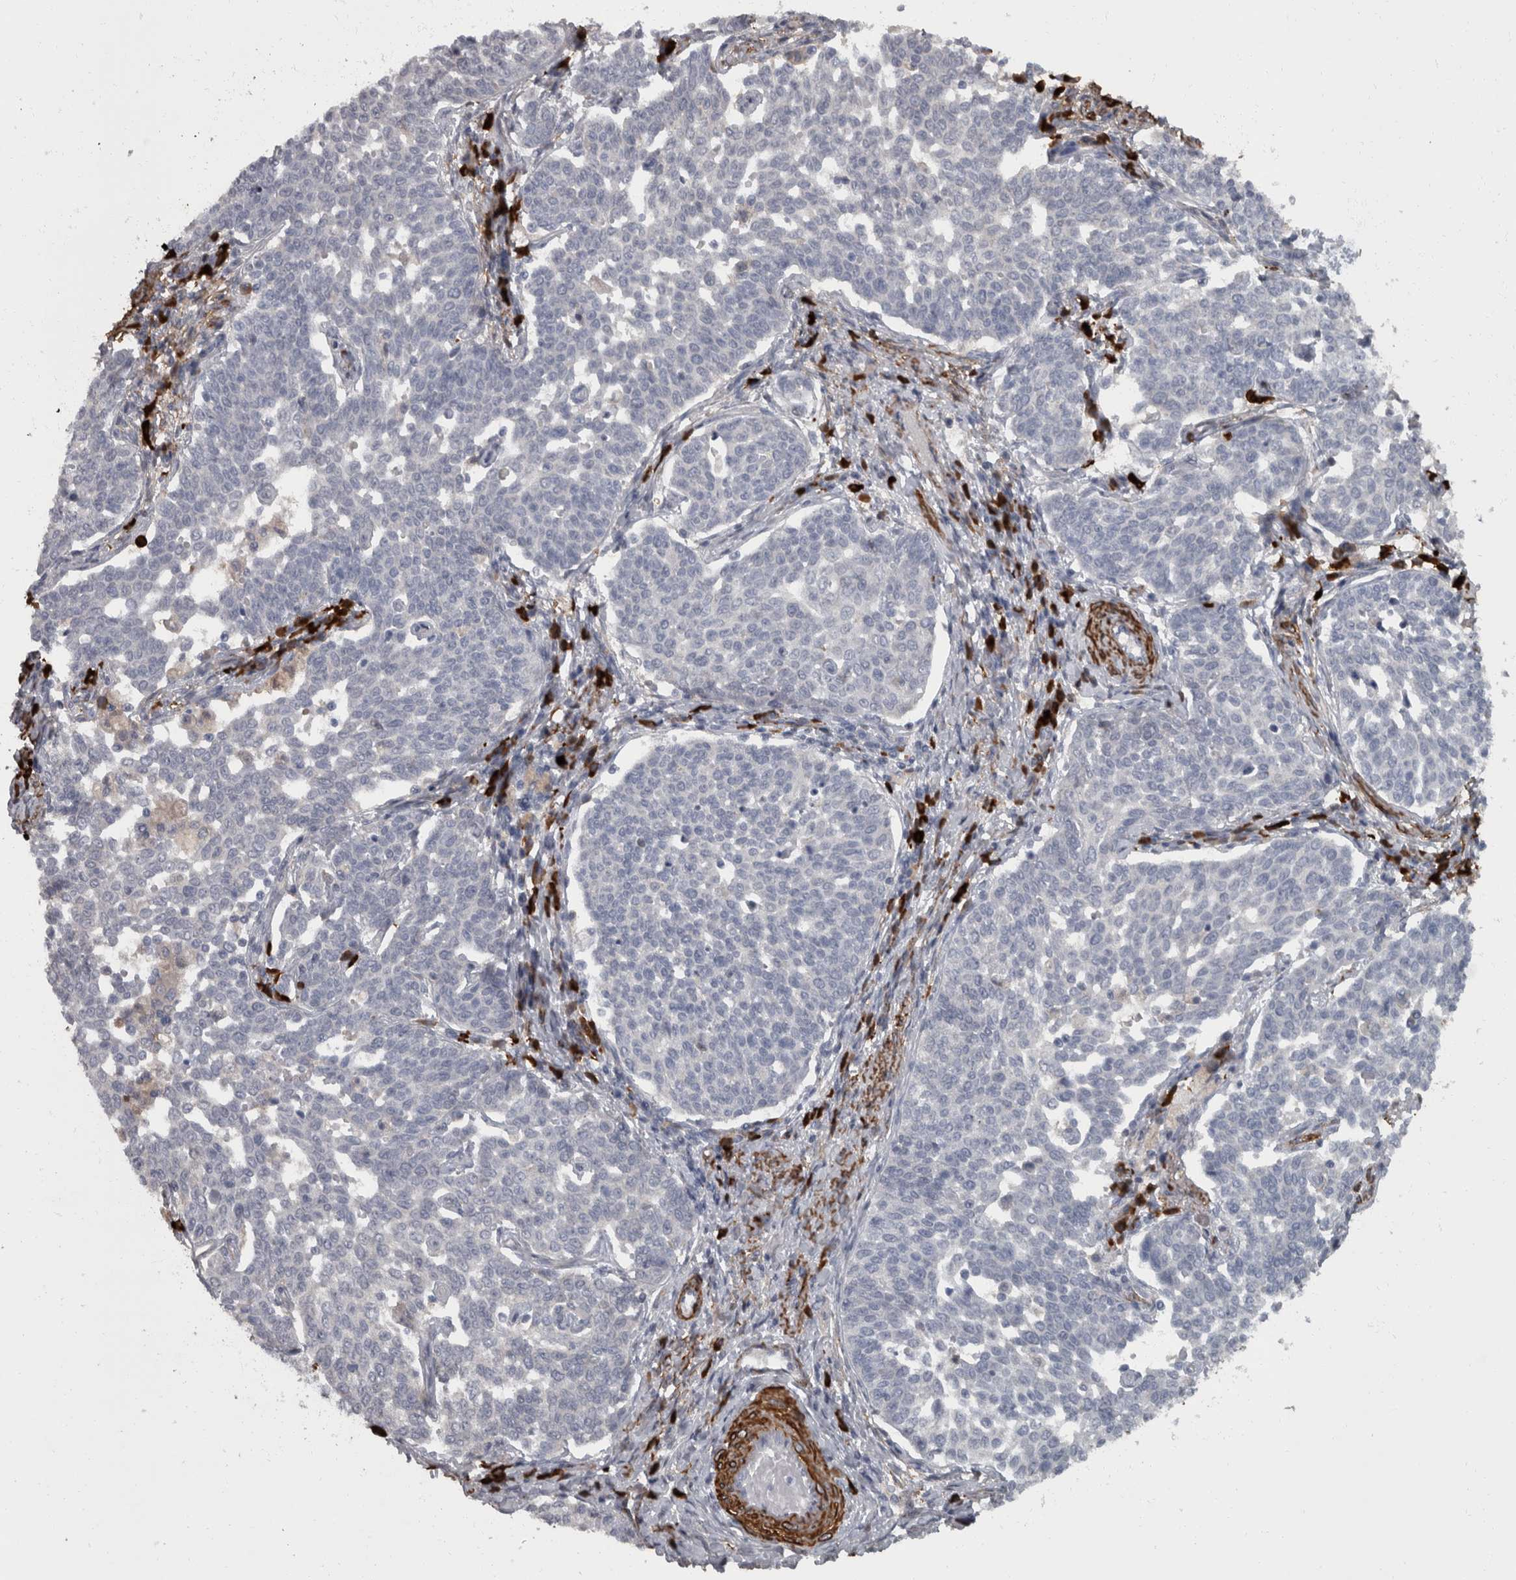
{"staining": {"intensity": "negative", "quantity": "none", "location": "none"}, "tissue": "cervical cancer", "cell_type": "Tumor cells", "image_type": "cancer", "snomed": [{"axis": "morphology", "description": "Squamous cell carcinoma, NOS"}, {"axis": "topography", "description": "Cervix"}], "caption": "There is no significant expression in tumor cells of cervical cancer. (Stains: DAB immunohistochemistry with hematoxylin counter stain, Microscopy: brightfield microscopy at high magnification).", "gene": "MASTL", "patient": {"sex": "female", "age": 34}}